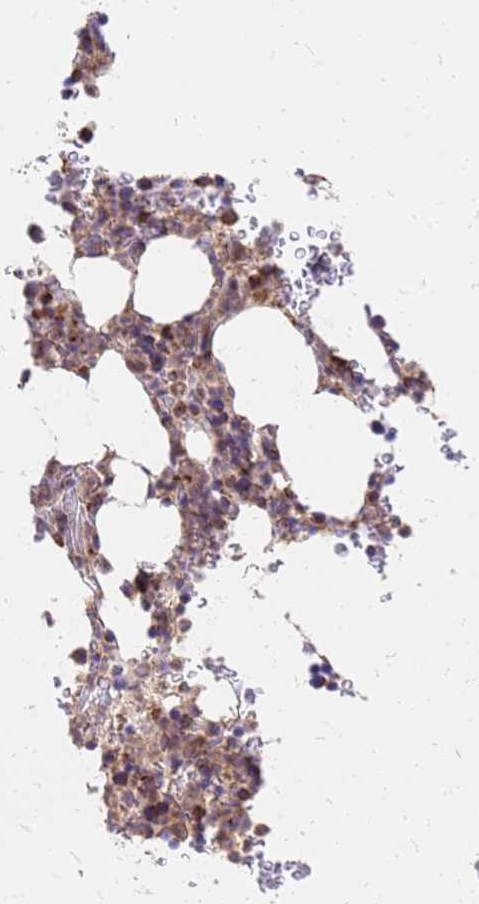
{"staining": {"intensity": "moderate", "quantity": "<25%", "location": "cytoplasmic/membranous"}, "tissue": "bone marrow", "cell_type": "Hematopoietic cells", "image_type": "normal", "snomed": [{"axis": "morphology", "description": "Normal tissue, NOS"}, {"axis": "topography", "description": "Bone marrow"}], "caption": "Moderate cytoplasmic/membranous protein staining is seen in about <25% of hematopoietic cells in bone marrow.", "gene": "MRPS26", "patient": {"sex": "male", "age": 58}}